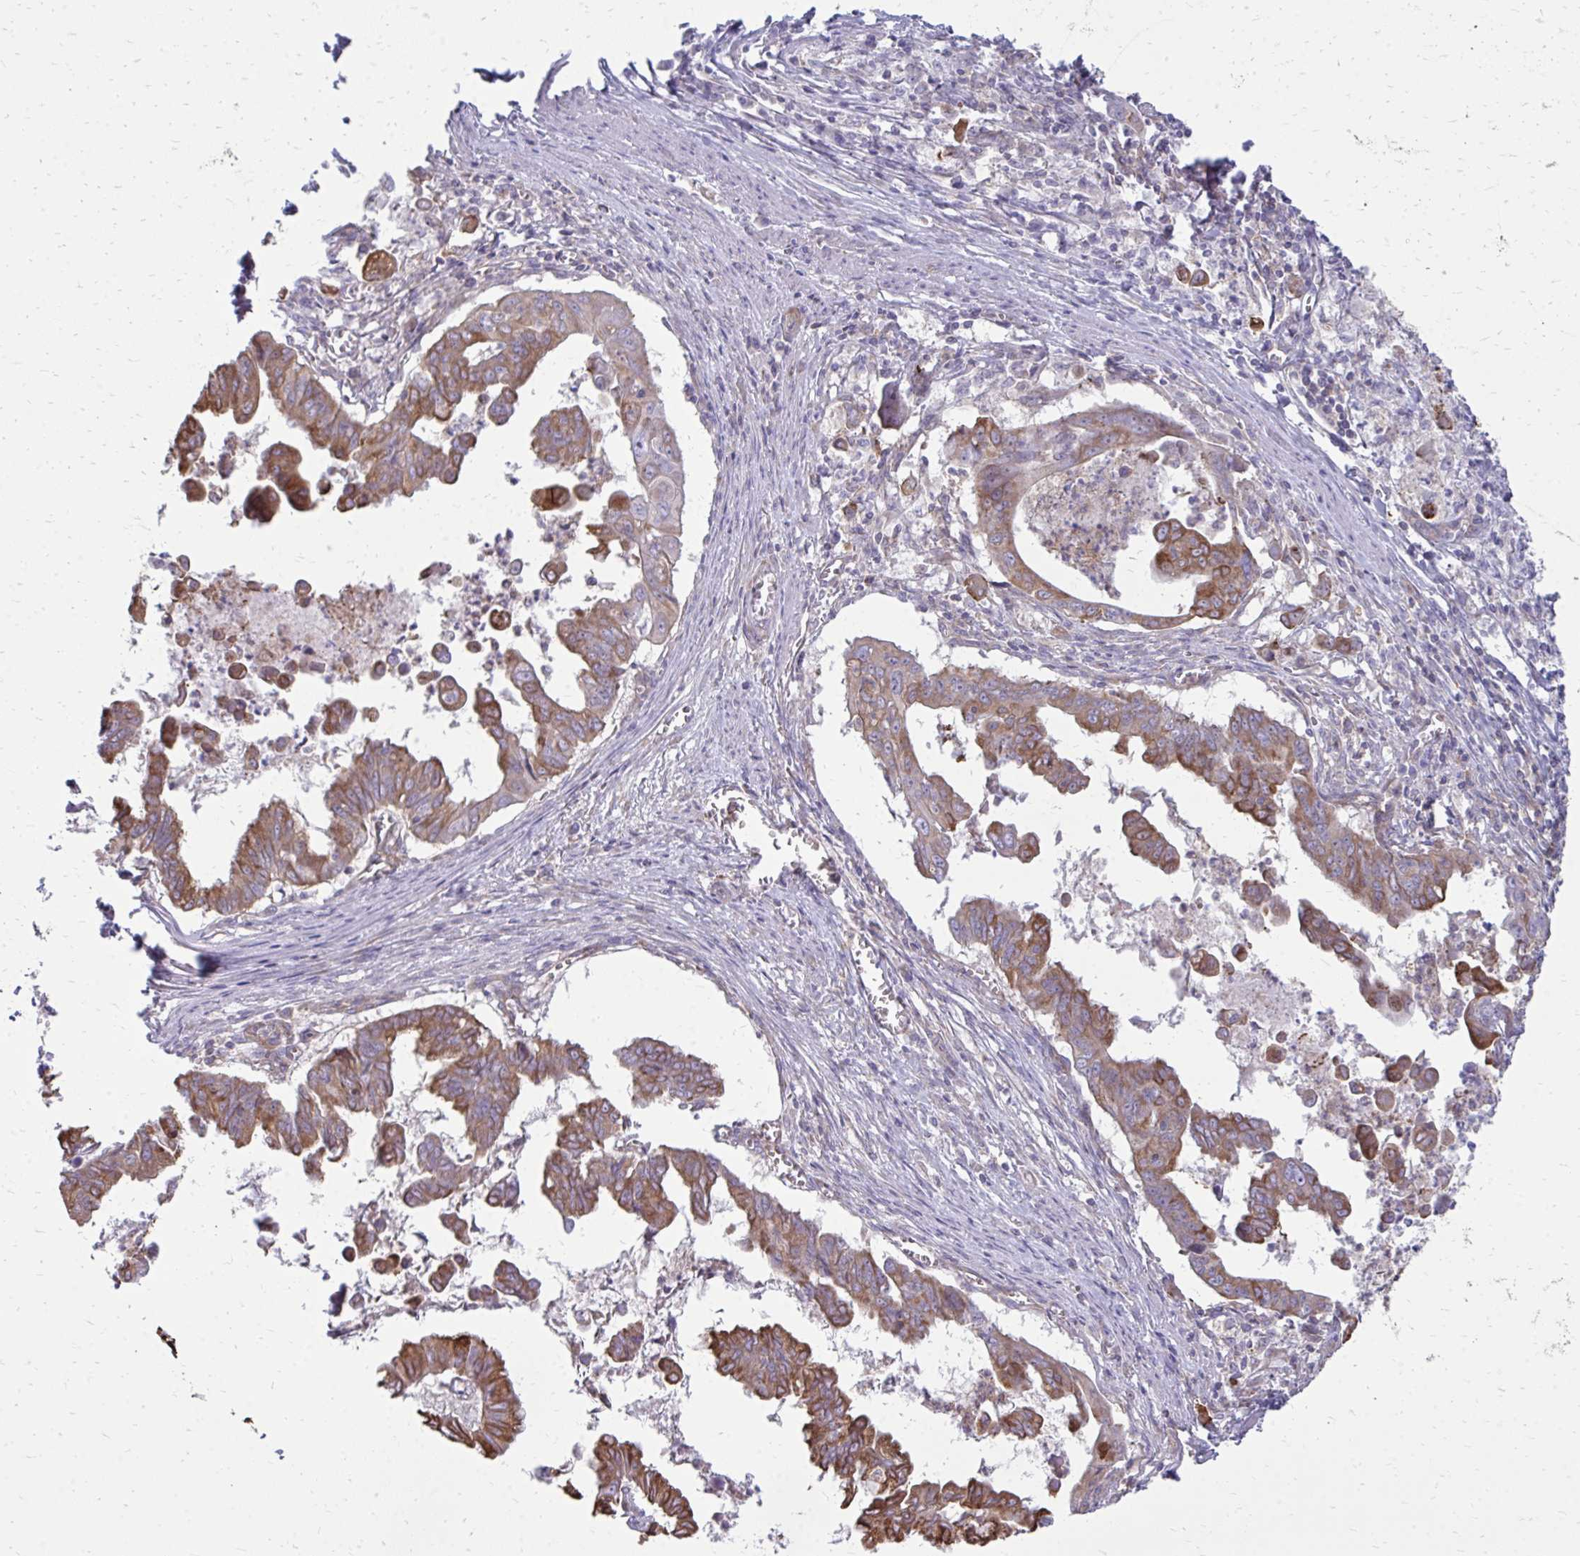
{"staining": {"intensity": "moderate", "quantity": ">75%", "location": "cytoplasmic/membranous"}, "tissue": "stomach cancer", "cell_type": "Tumor cells", "image_type": "cancer", "snomed": [{"axis": "morphology", "description": "Adenocarcinoma, NOS"}, {"axis": "topography", "description": "Stomach, upper"}], "caption": "High-power microscopy captured an immunohistochemistry micrograph of stomach cancer, revealing moderate cytoplasmic/membranous positivity in about >75% of tumor cells.", "gene": "ASAP1", "patient": {"sex": "male", "age": 80}}